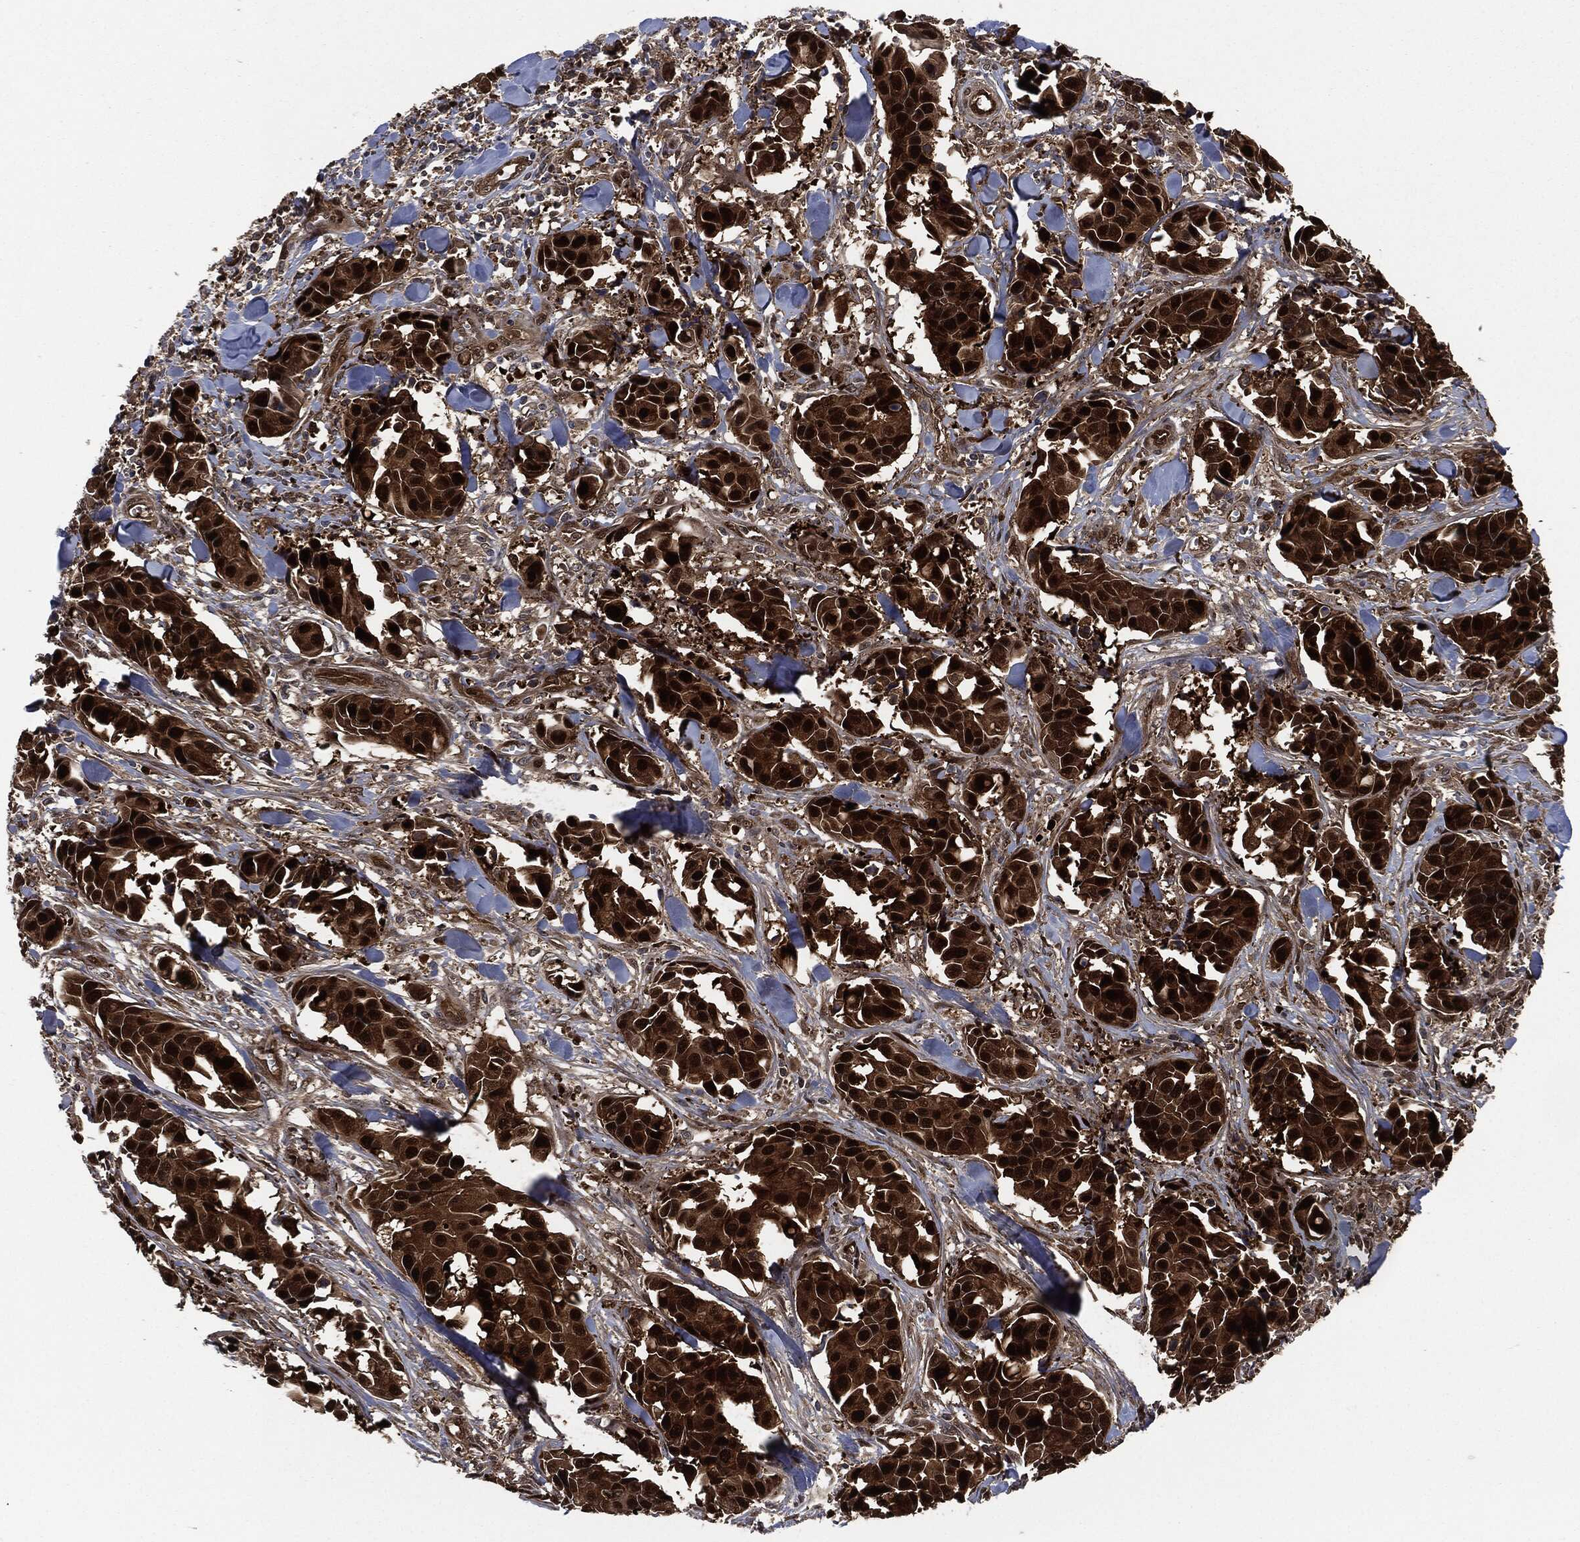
{"staining": {"intensity": "strong", "quantity": ">75%", "location": "cytoplasmic/membranous,nuclear"}, "tissue": "head and neck cancer", "cell_type": "Tumor cells", "image_type": "cancer", "snomed": [{"axis": "morphology", "description": "Adenocarcinoma, NOS"}, {"axis": "topography", "description": "Head-Neck"}], "caption": "This image exhibits immunohistochemistry (IHC) staining of human head and neck cancer, with high strong cytoplasmic/membranous and nuclear staining in approximately >75% of tumor cells.", "gene": "DCTN1", "patient": {"sex": "male", "age": 76}}